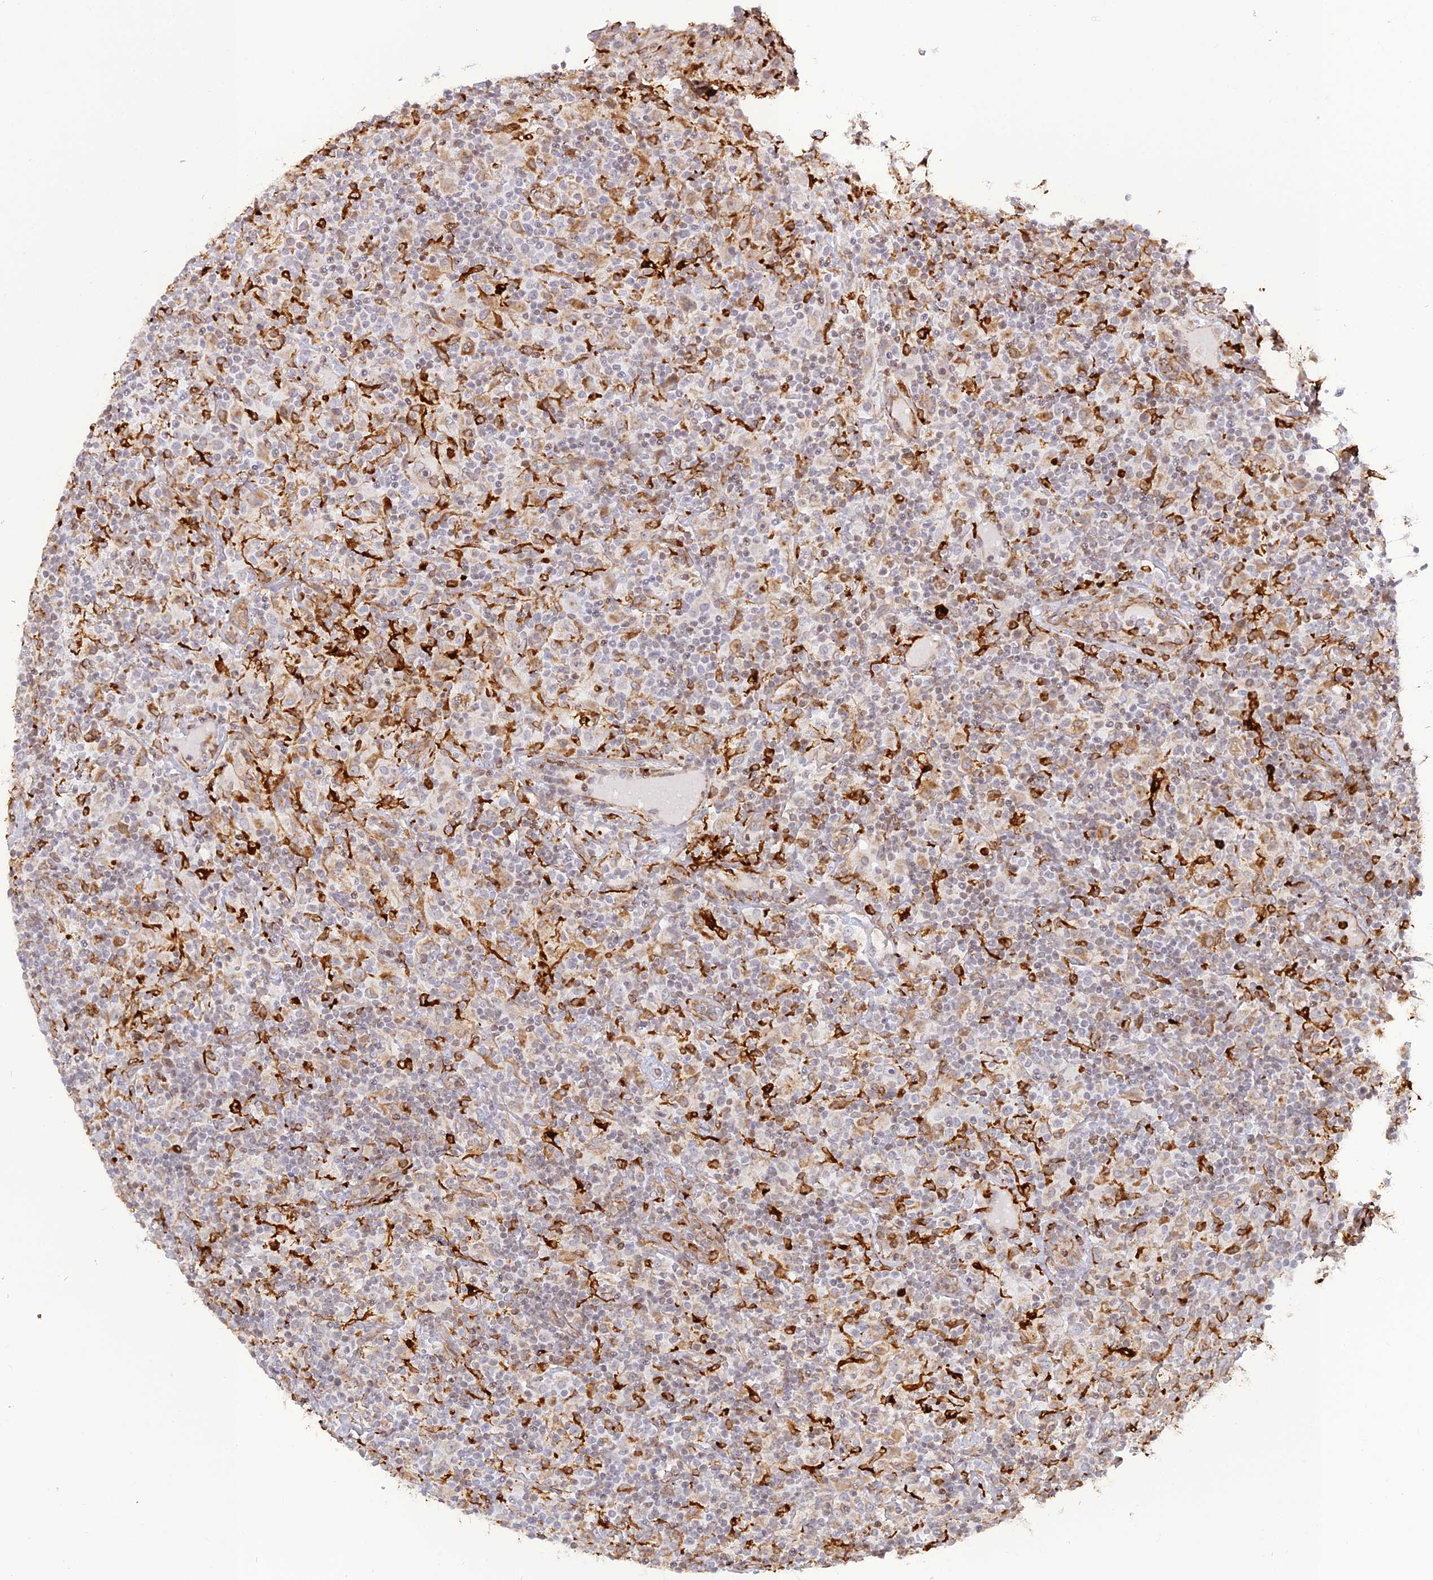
{"staining": {"intensity": "weak", "quantity": "<25%", "location": "cytoplasmic/membranous"}, "tissue": "lymphoma", "cell_type": "Tumor cells", "image_type": "cancer", "snomed": [{"axis": "morphology", "description": "Hodgkin's disease, NOS"}, {"axis": "topography", "description": "Lymph node"}], "caption": "This is a photomicrograph of IHC staining of lymphoma, which shows no staining in tumor cells.", "gene": "APOBR", "patient": {"sex": "male", "age": 70}}